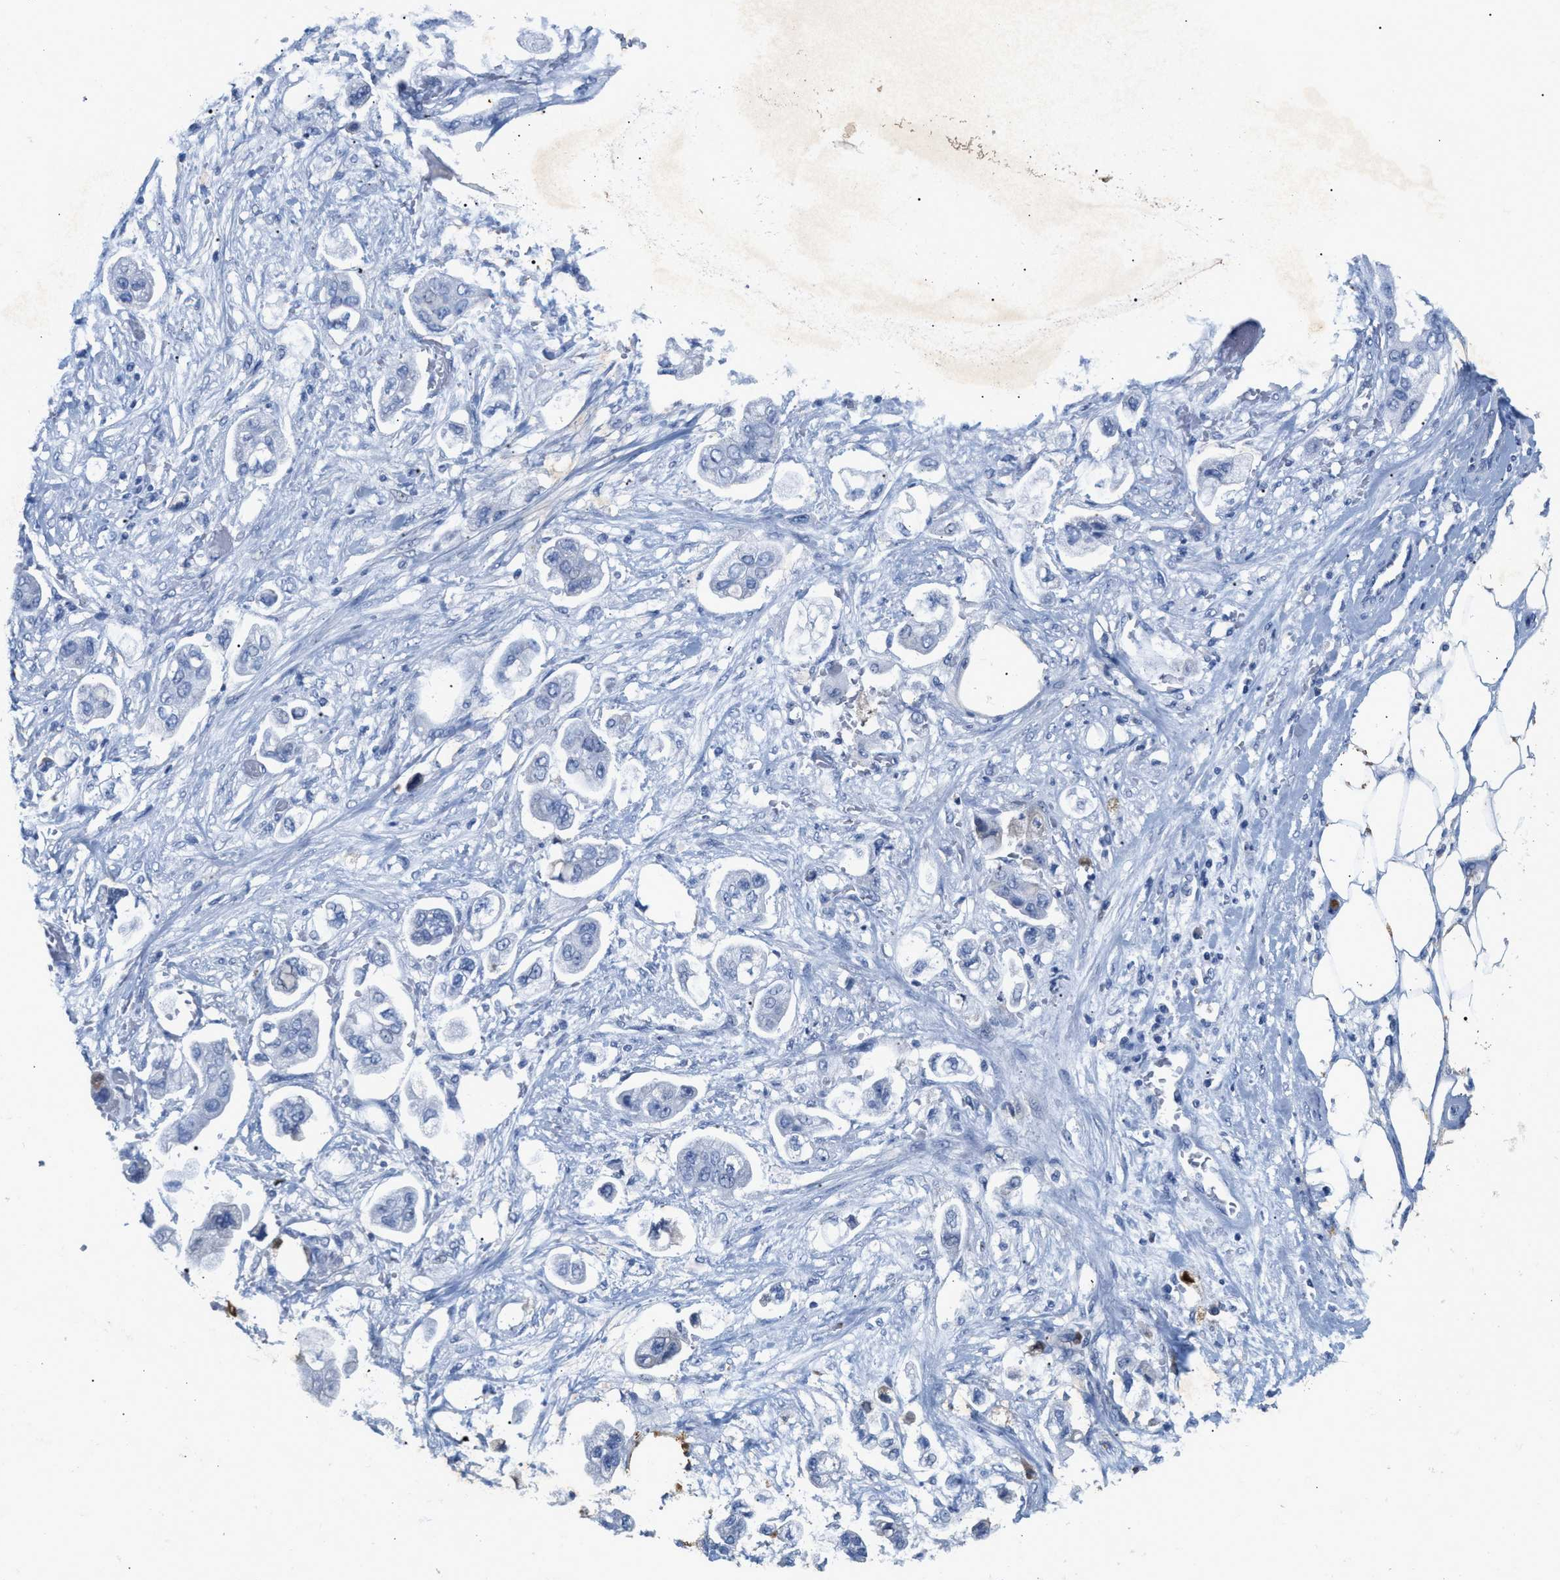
{"staining": {"intensity": "negative", "quantity": "none", "location": "none"}, "tissue": "stomach cancer", "cell_type": "Tumor cells", "image_type": "cancer", "snomed": [{"axis": "morphology", "description": "Adenocarcinoma, NOS"}, {"axis": "topography", "description": "Stomach"}], "caption": "Tumor cells show no significant protein expression in adenocarcinoma (stomach).", "gene": "APOH", "patient": {"sex": "male", "age": 62}}